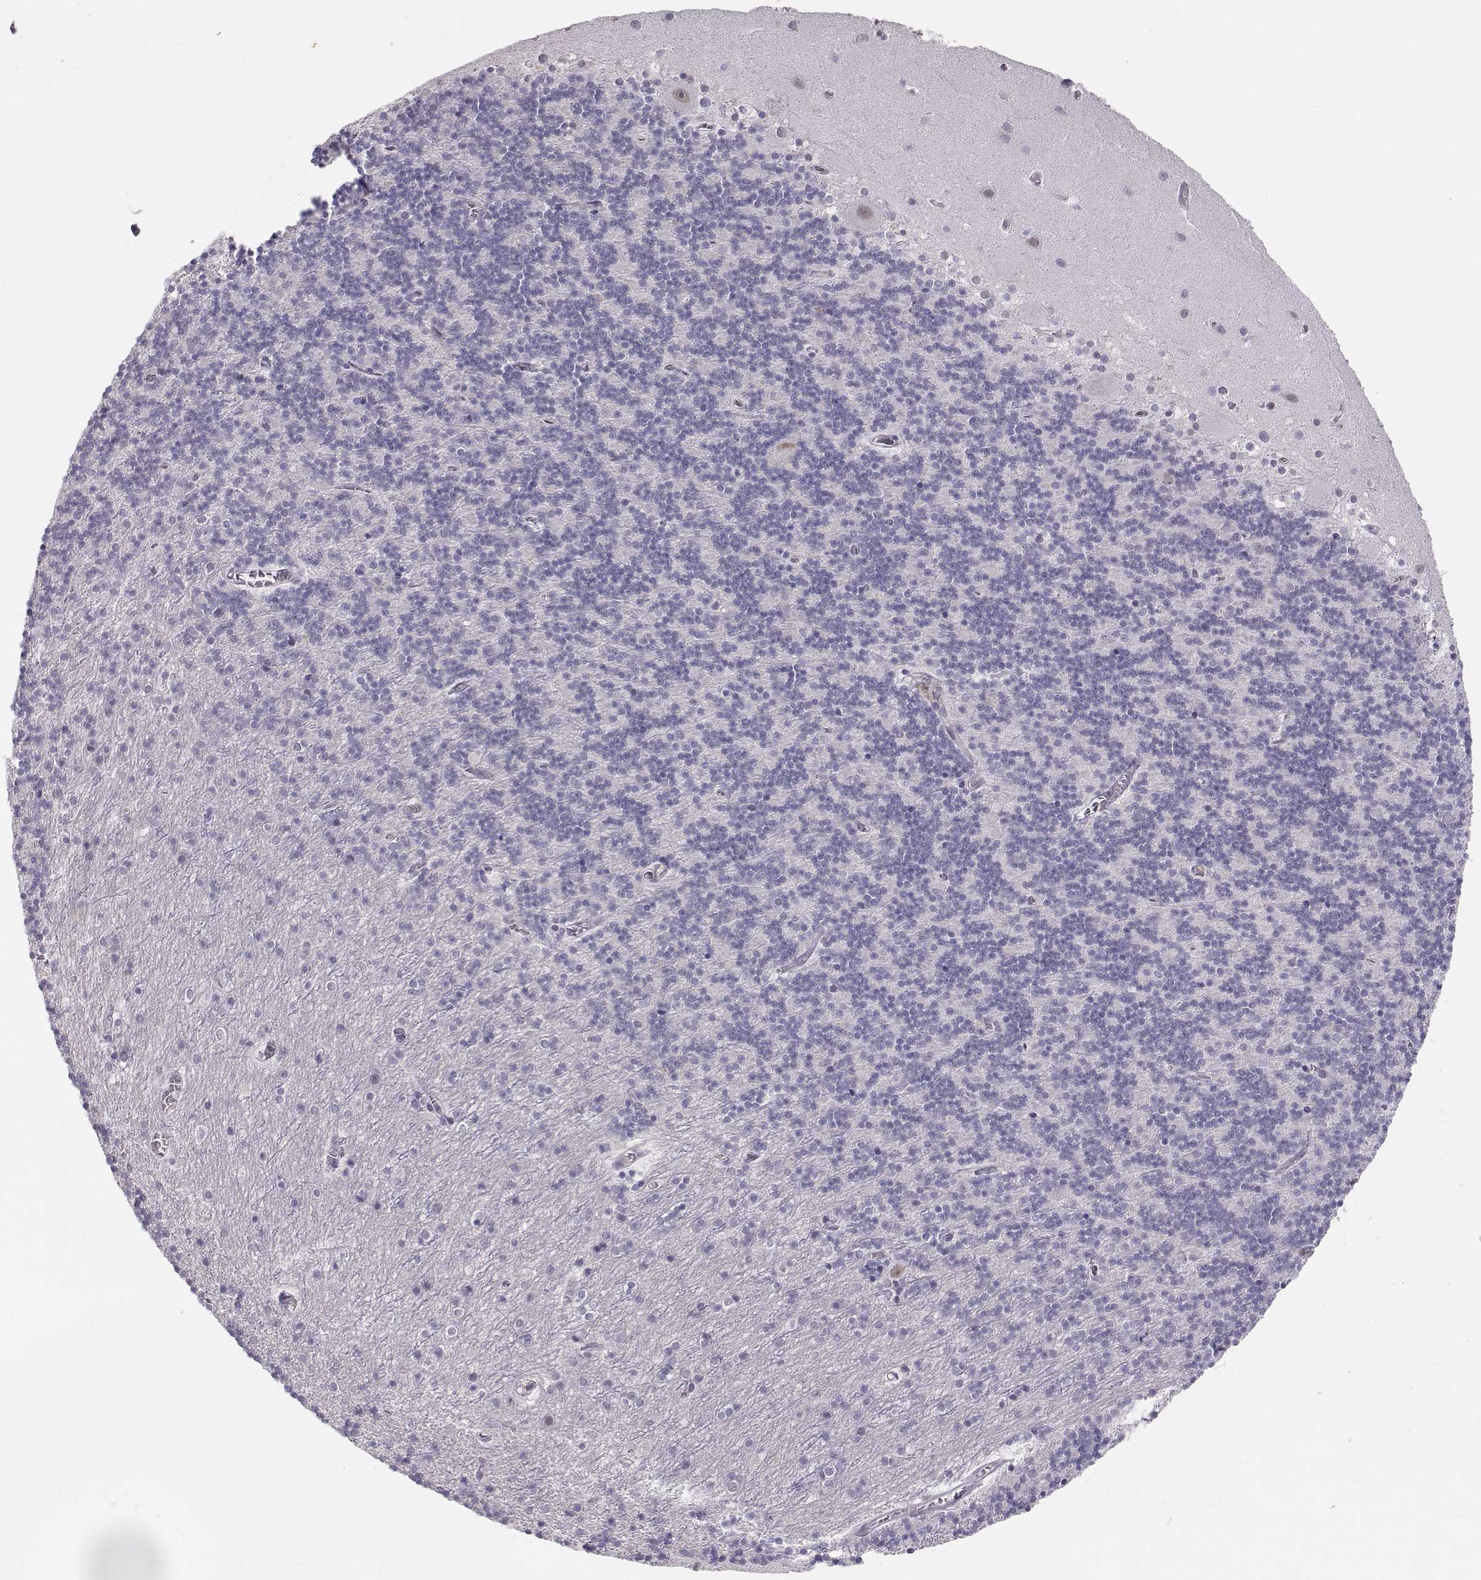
{"staining": {"intensity": "negative", "quantity": "none", "location": "none"}, "tissue": "cerebellum", "cell_type": "Cells in granular layer", "image_type": "normal", "snomed": [{"axis": "morphology", "description": "Normal tissue, NOS"}, {"axis": "topography", "description": "Cerebellum"}], "caption": "IHC photomicrograph of unremarkable human cerebellum stained for a protein (brown), which exhibits no positivity in cells in granular layer. (DAB immunohistochemistry (IHC), high magnification).", "gene": "TEPP", "patient": {"sex": "male", "age": 70}}